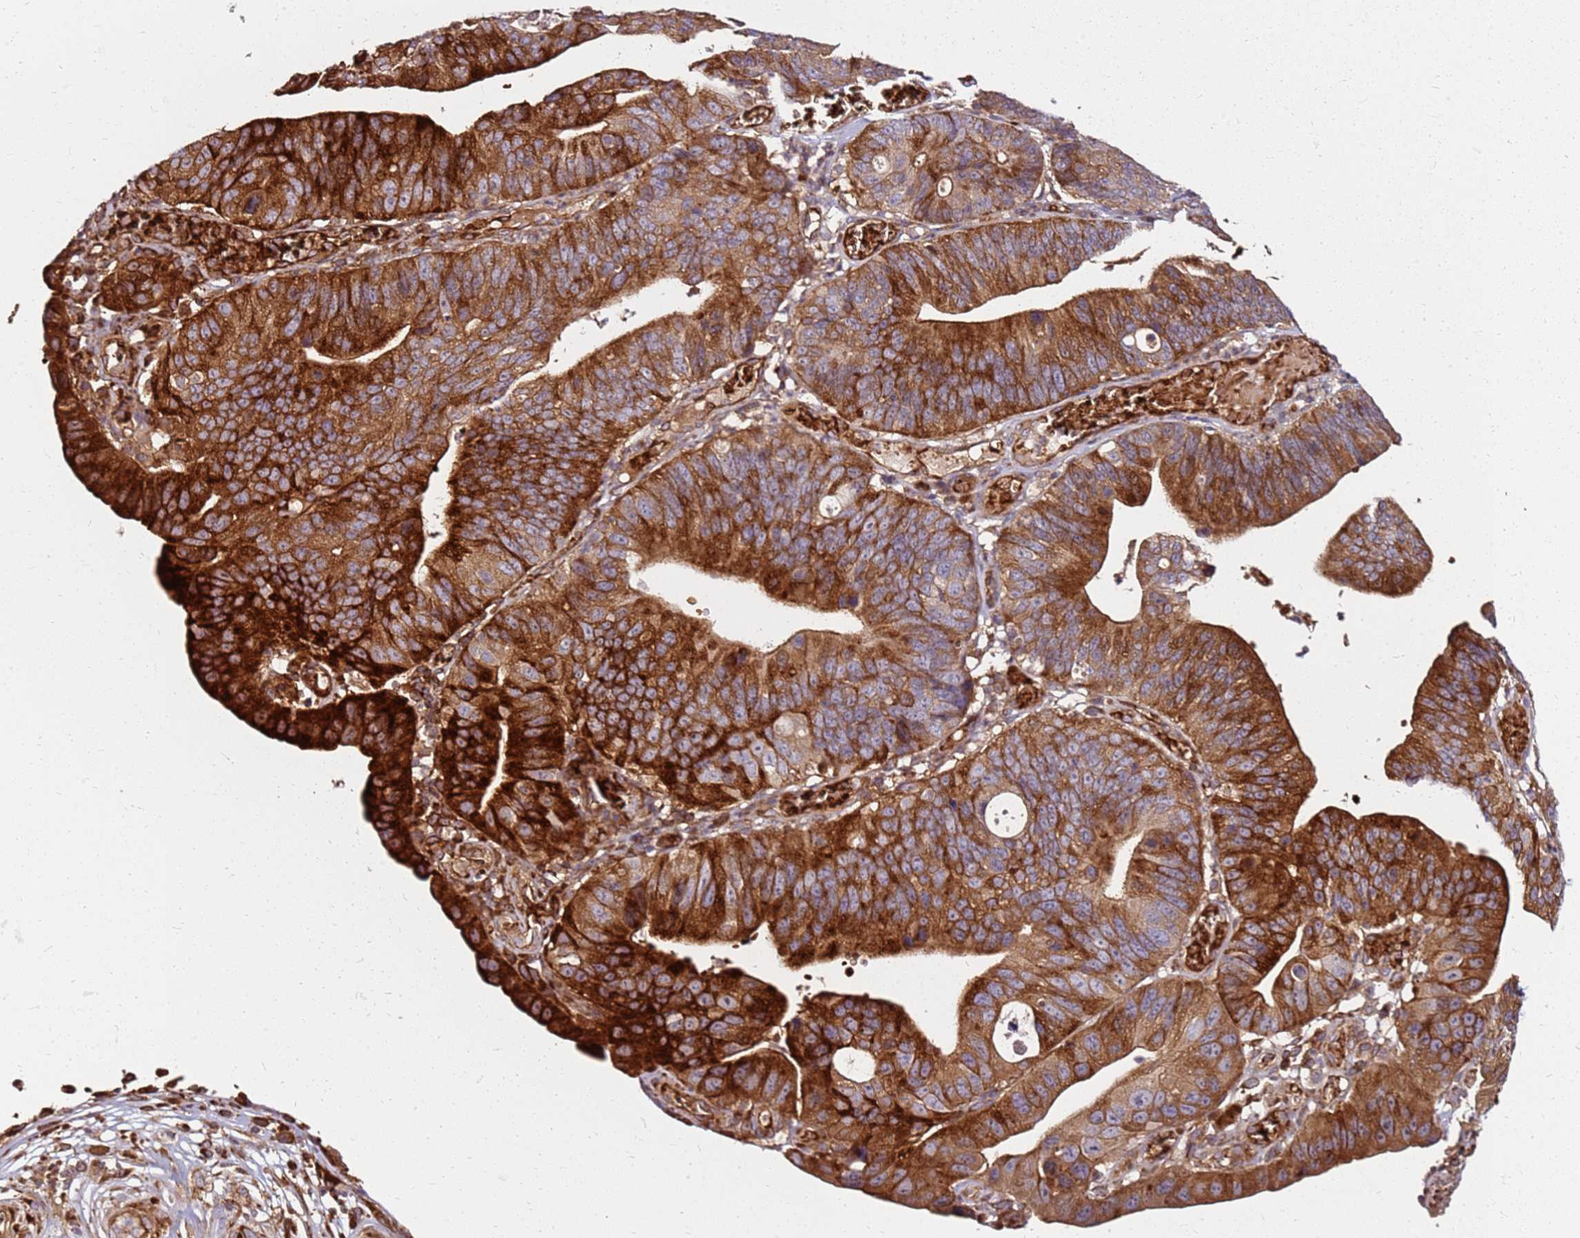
{"staining": {"intensity": "strong", "quantity": "25%-75%", "location": "cytoplasmic/membranous"}, "tissue": "stomach cancer", "cell_type": "Tumor cells", "image_type": "cancer", "snomed": [{"axis": "morphology", "description": "Adenocarcinoma, NOS"}, {"axis": "topography", "description": "Stomach"}], "caption": "Strong cytoplasmic/membranous protein expression is identified in approximately 25%-75% of tumor cells in stomach cancer (adenocarcinoma).", "gene": "RNF11", "patient": {"sex": "male", "age": 59}}